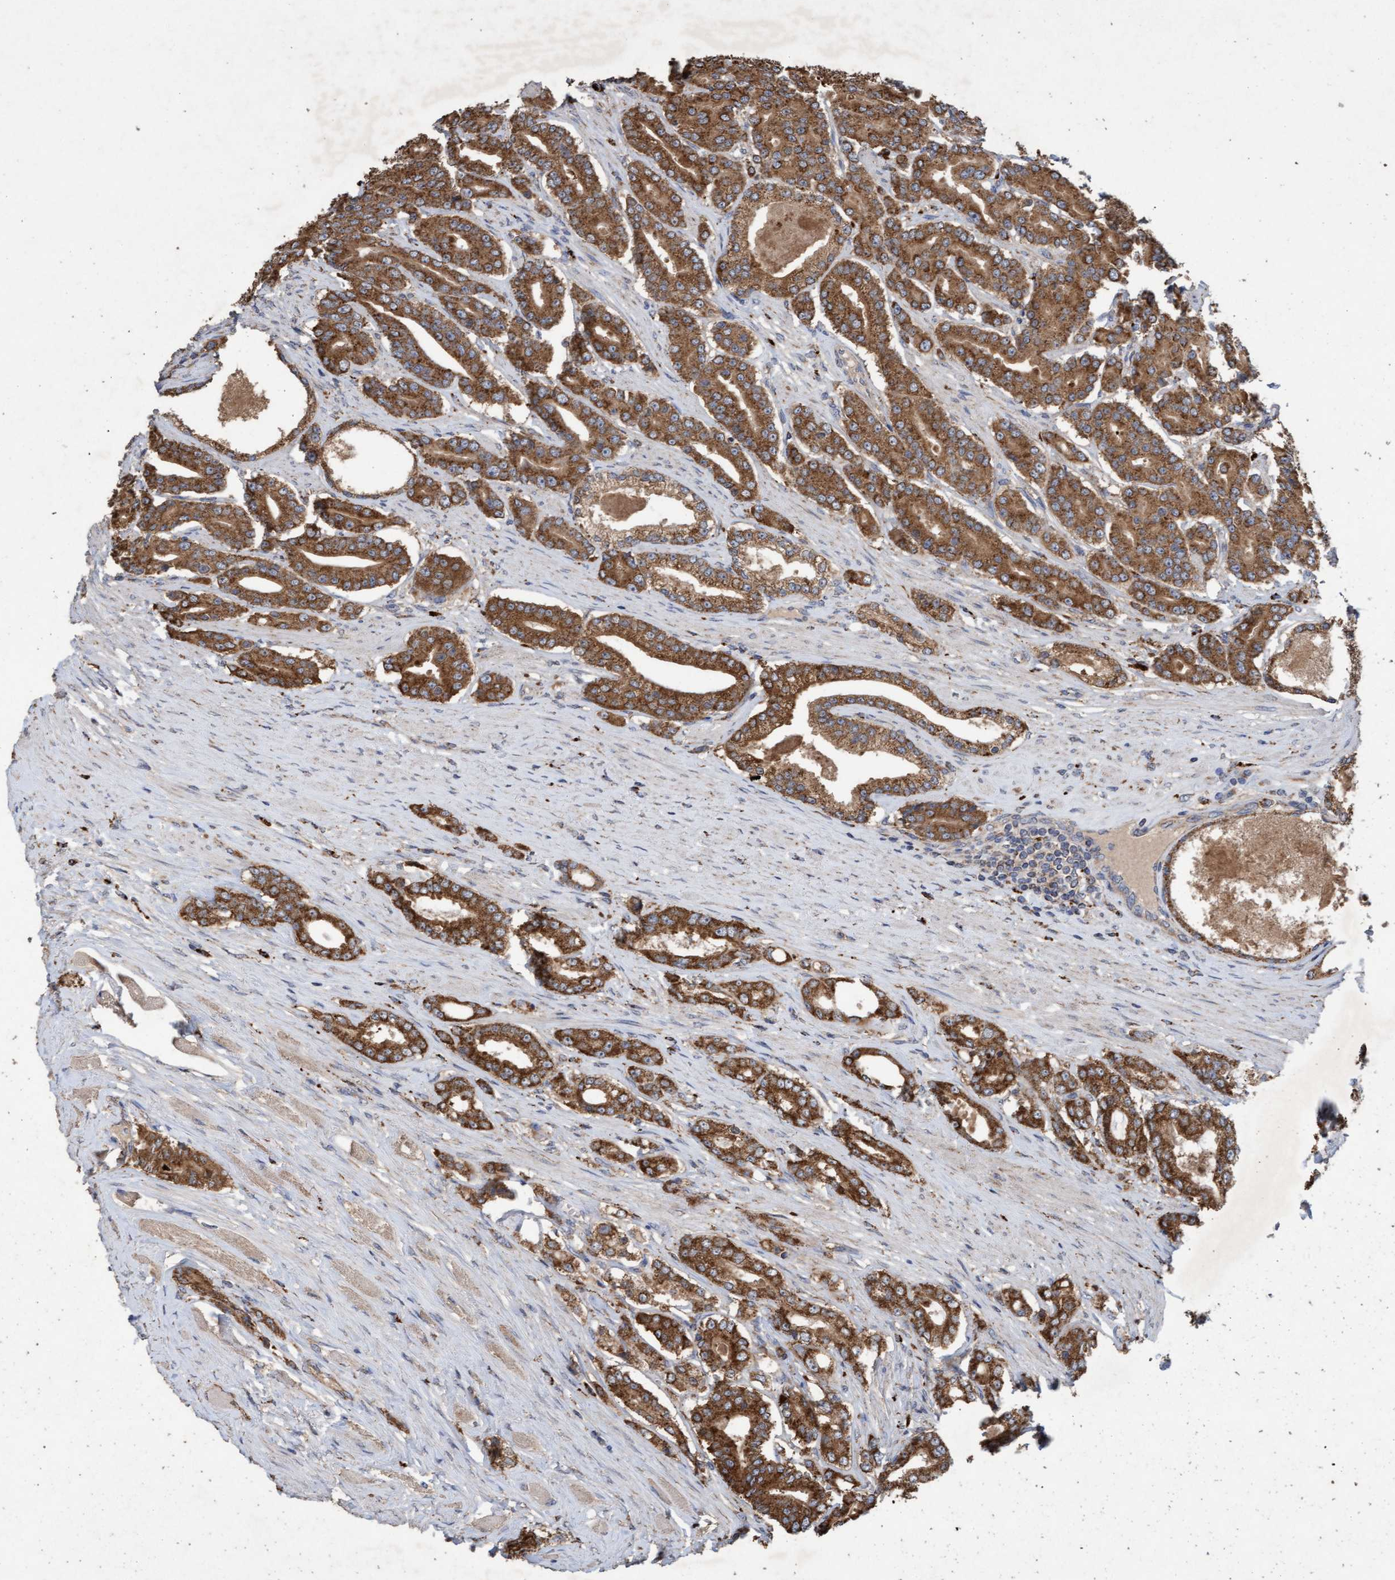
{"staining": {"intensity": "moderate", "quantity": ">75%", "location": "cytoplasmic/membranous"}, "tissue": "prostate cancer", "cell_type": "Tumor cells", "image_type": "cancer", "snomed": [{"axis": "morphology", "description": "Adenocarcinoma, High grade"}, {"axis": "topography", "description": "Prostate"}], "caption": "This is an image of IHC staining of adenocarcinoma (high-grade) (prostate), which shows moderate positivity in the cytoplasmic/membranous of tumor cells.", "gene": "ATPAF2", "patient": {"sex": "male", "age": 71}}